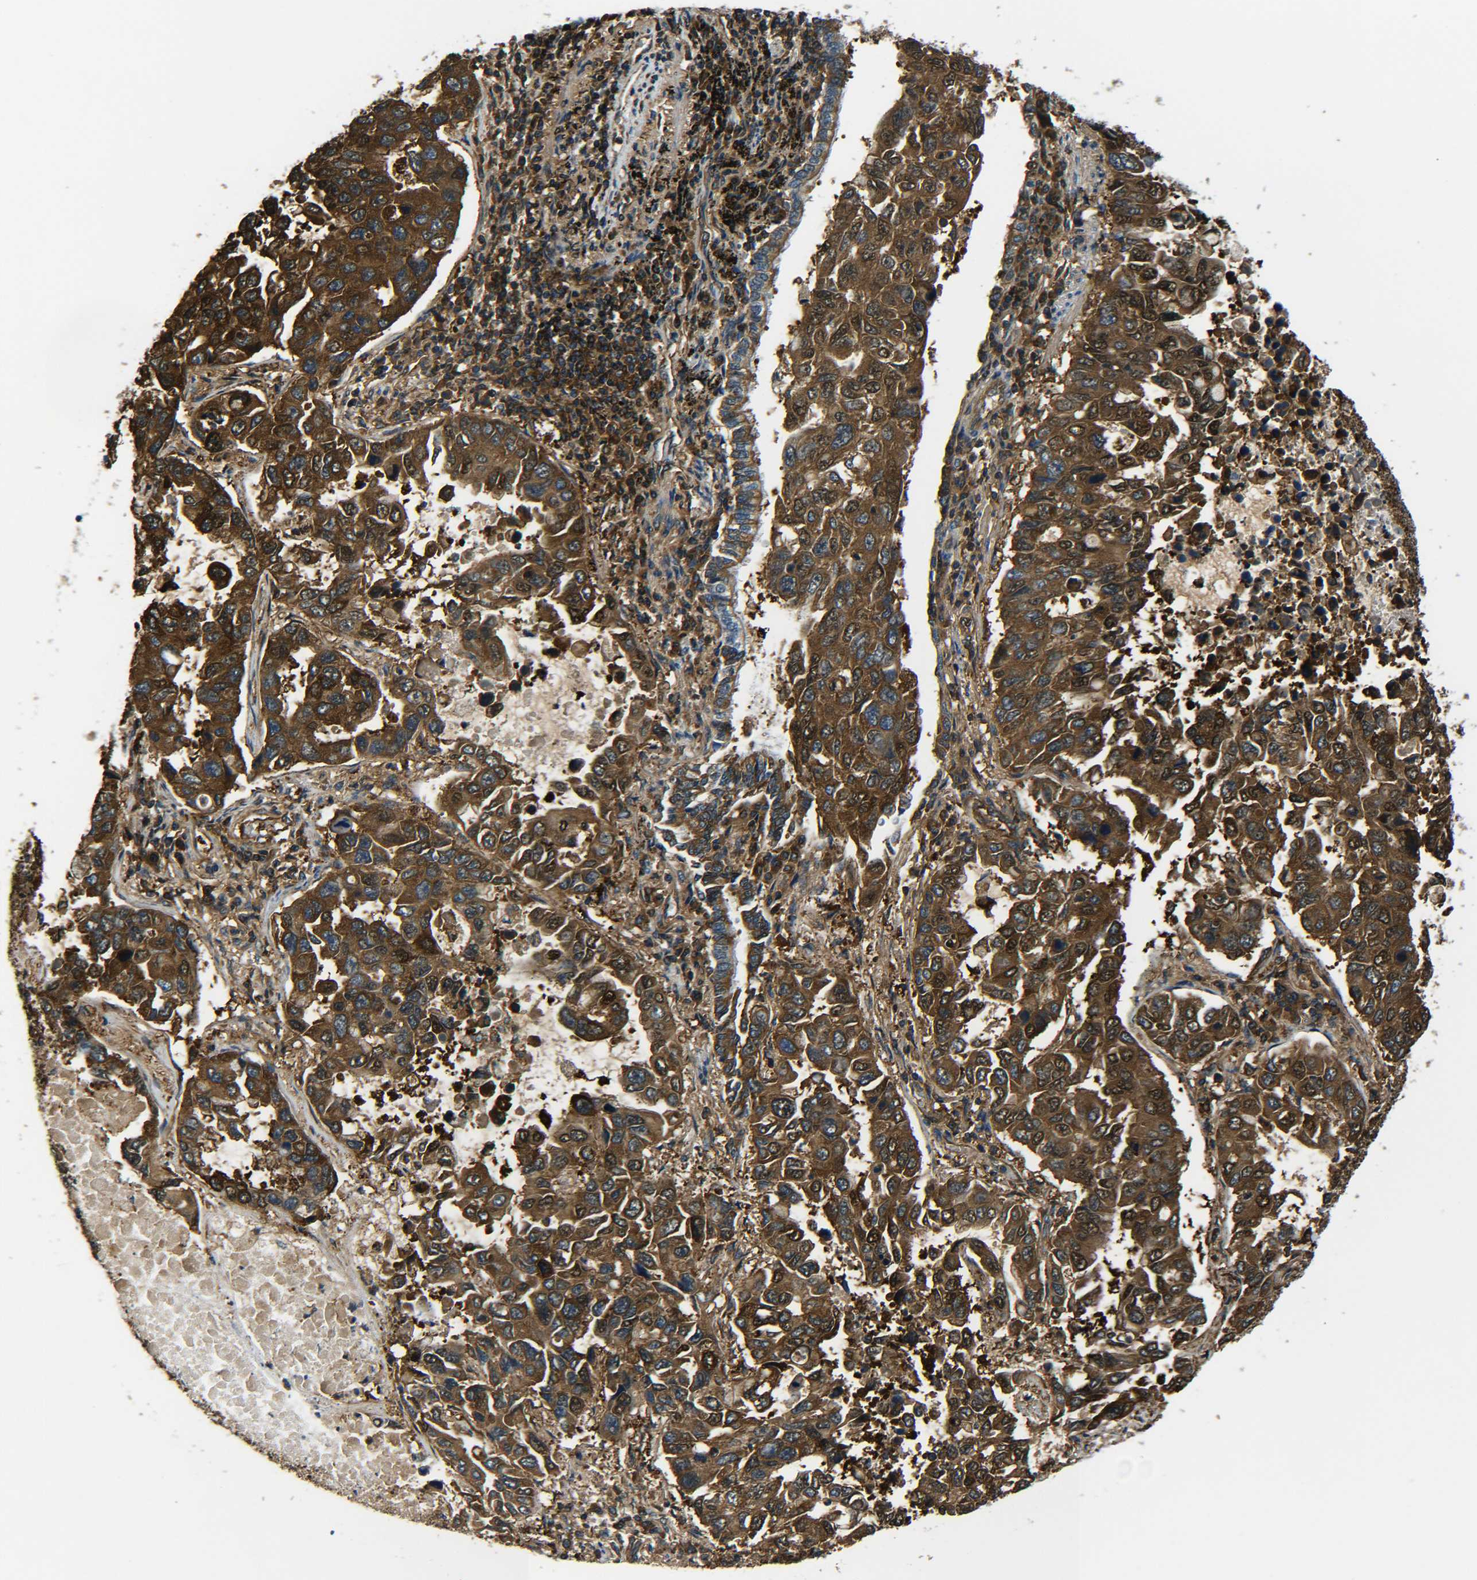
{"staining": {"intensity": "strong", "quantity": ">75%", "location": "cytoplasmic/membranous,nuclear"}, "tissue": "lung cancer", "cell_type": "Tumor cells", "image_type": "cancer", "snomed": [{"axis": "morphology", "description": "Adenocarcinoma, NOS"}, {"axis": "topography", "description": "Lung"}], "caption": "Strong cytoplasmic/membranous and nuclear protein expression is appreciated in approximately >75% of tumor cells in lung cancer (adenocarcinoma). (Brightfield microscopy of DAB IHC at high magnification).", "gene": "PREB", "patient": {"sex": "male", "age": 64}}